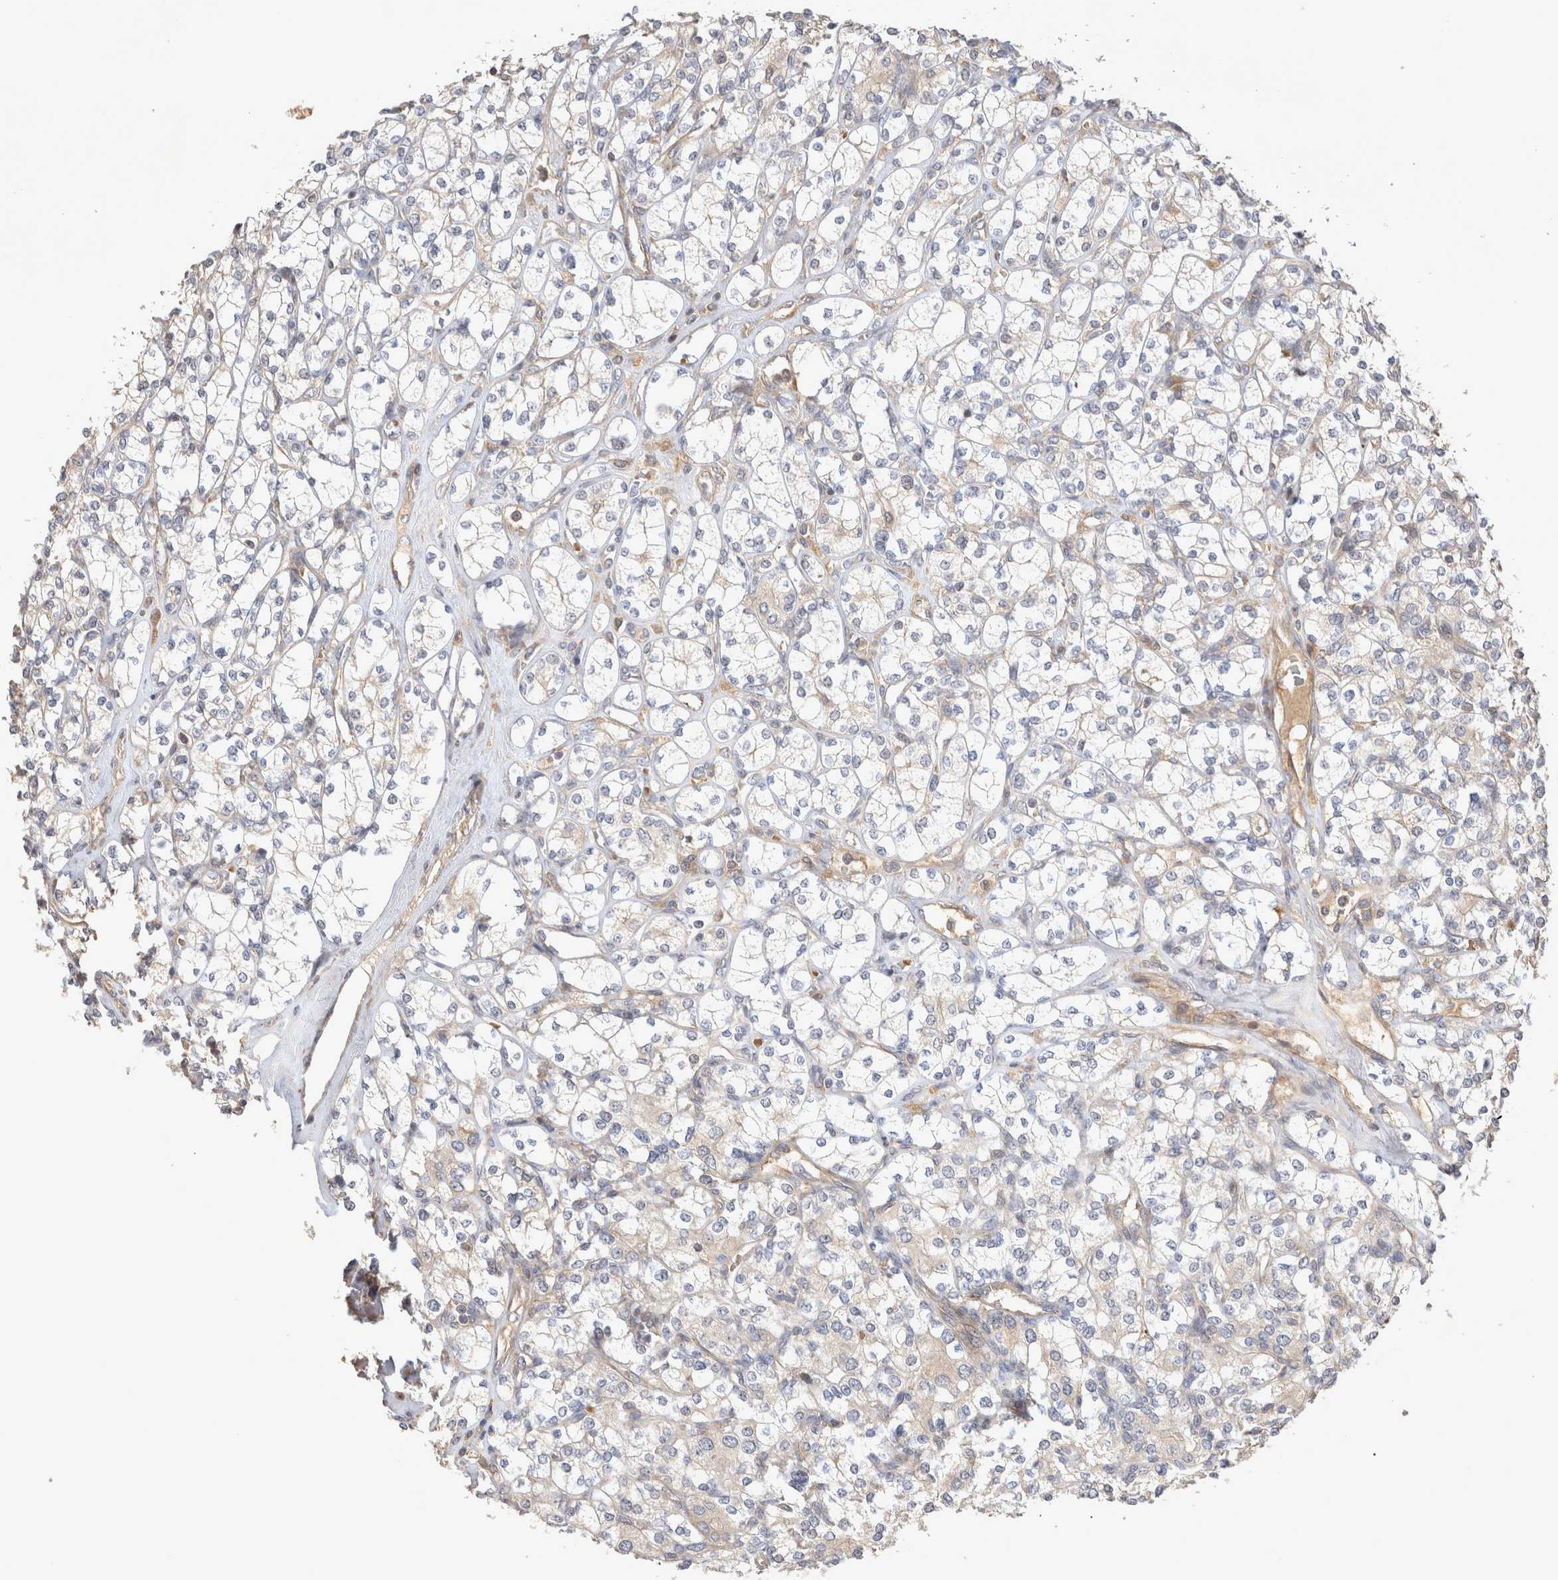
{"staining": {"intensity": "negative", "quantity": "none", "location": "none"}, "tissue": "renal cancer", "cell_type": "Tumor cells", "image_type": "cancer", "snomed": [{"axis": "morphology", "description": "Adenocarcinoma, NOS"}, {"axis": "topography", "description": "Kidney"}], "caption": "Micrograph shows no protein positivity in tumor cells of renal adenocarcinoma tissue.", "gene": "NMU", "patient": {"sex": "male", "age": 77}}